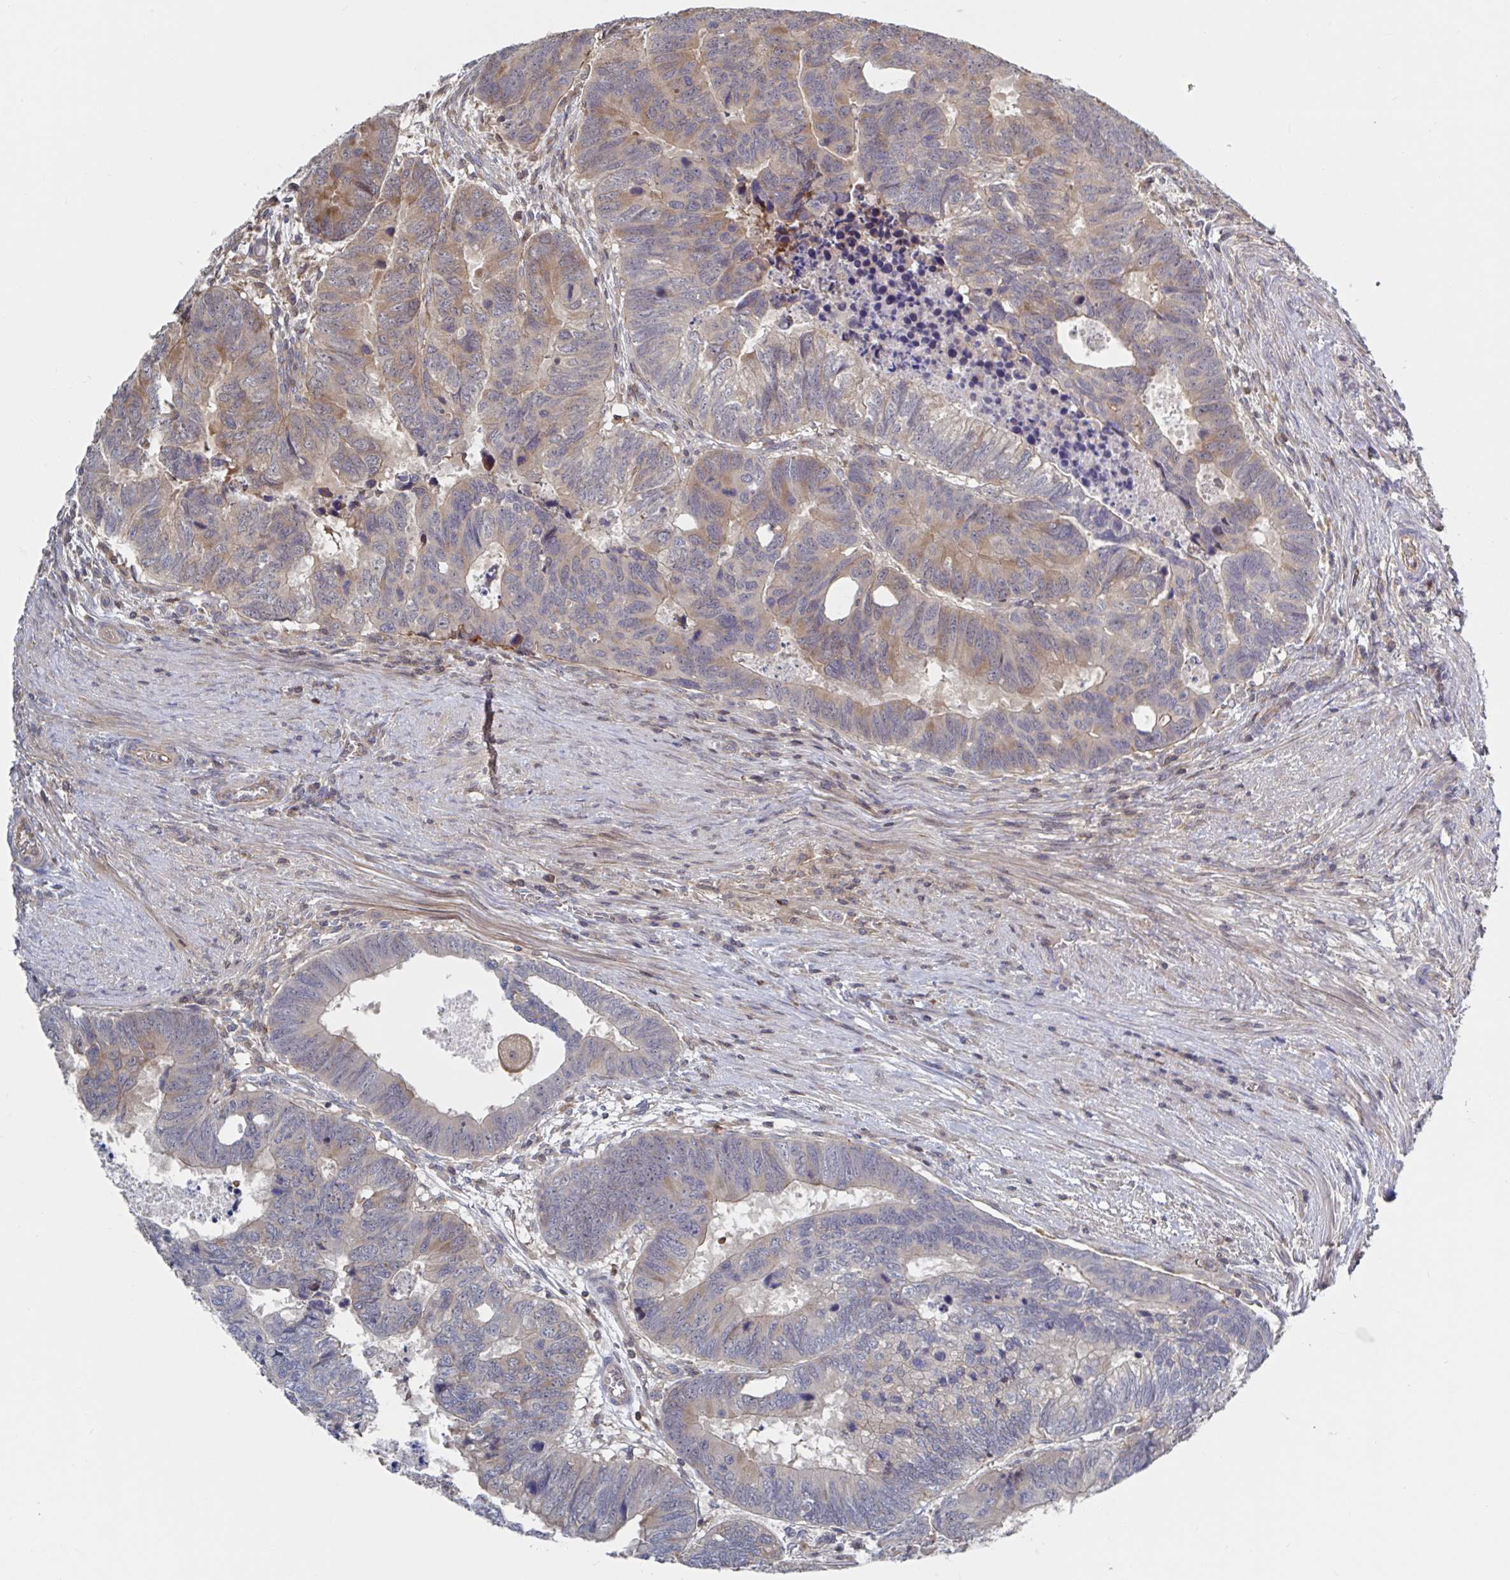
{"staining": {"intensity": "weak", "quantity": "25%-75%", "location": "cytoplasmic/membranous"}, "tissue": "colorectal cancer", "cell_type": "Tumor cells", "image_type": "cancer", "snomed": [{"axis": "morphology", "description": "Adenocarcinoma, NOS"}, {"axis": "topography", "description": "Colon"}], "caption": "Protein analysis of adenocarcinoma (colorectal) tissue exhibits weak cytoplasmic/membranous staining in approximately 25%-75% of tumor cells.", "gene": "DHRS12", "patient": {"sex": "male", "age": 62}}